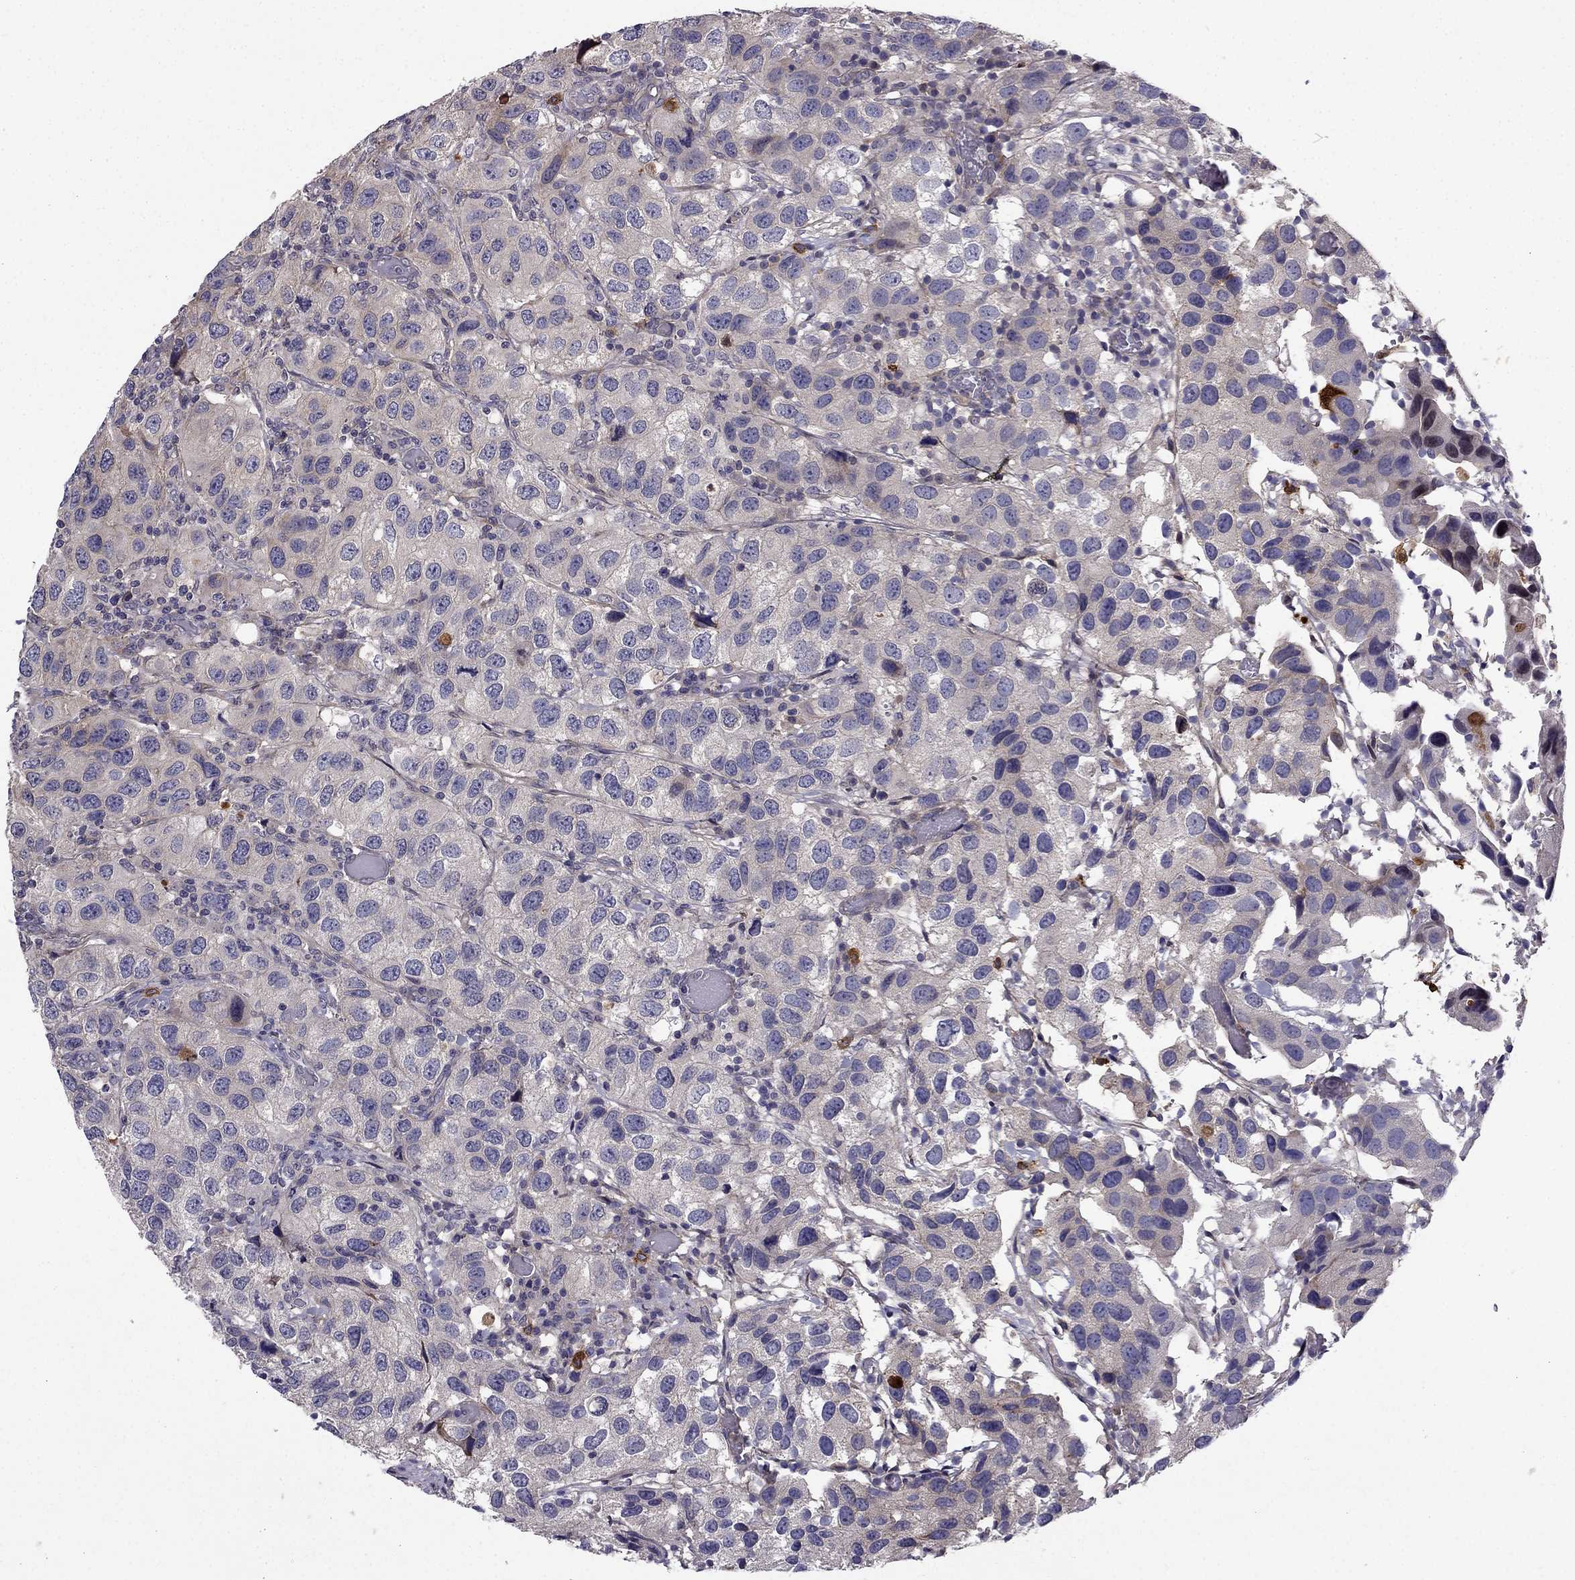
{"staining": {"intensity": "negative", "quantity": "none", "location": "none"}, "tissue": "urothelial cancer", "cell_type": "Tumor cells", "image_type": "cancer", "snomed": [{"axis": "morphology", "description": "Urothelial carcinoma, High grade"}, {"axis": "topography", "description": "Urinary bladder"}], "caption": "The IHC histopathology image has no significant expression in tumor cells of urothelial carcinoma (high-grade) tissue.", "gene": "STXBP5", "patient": {"sex": "male", "age": 79}}